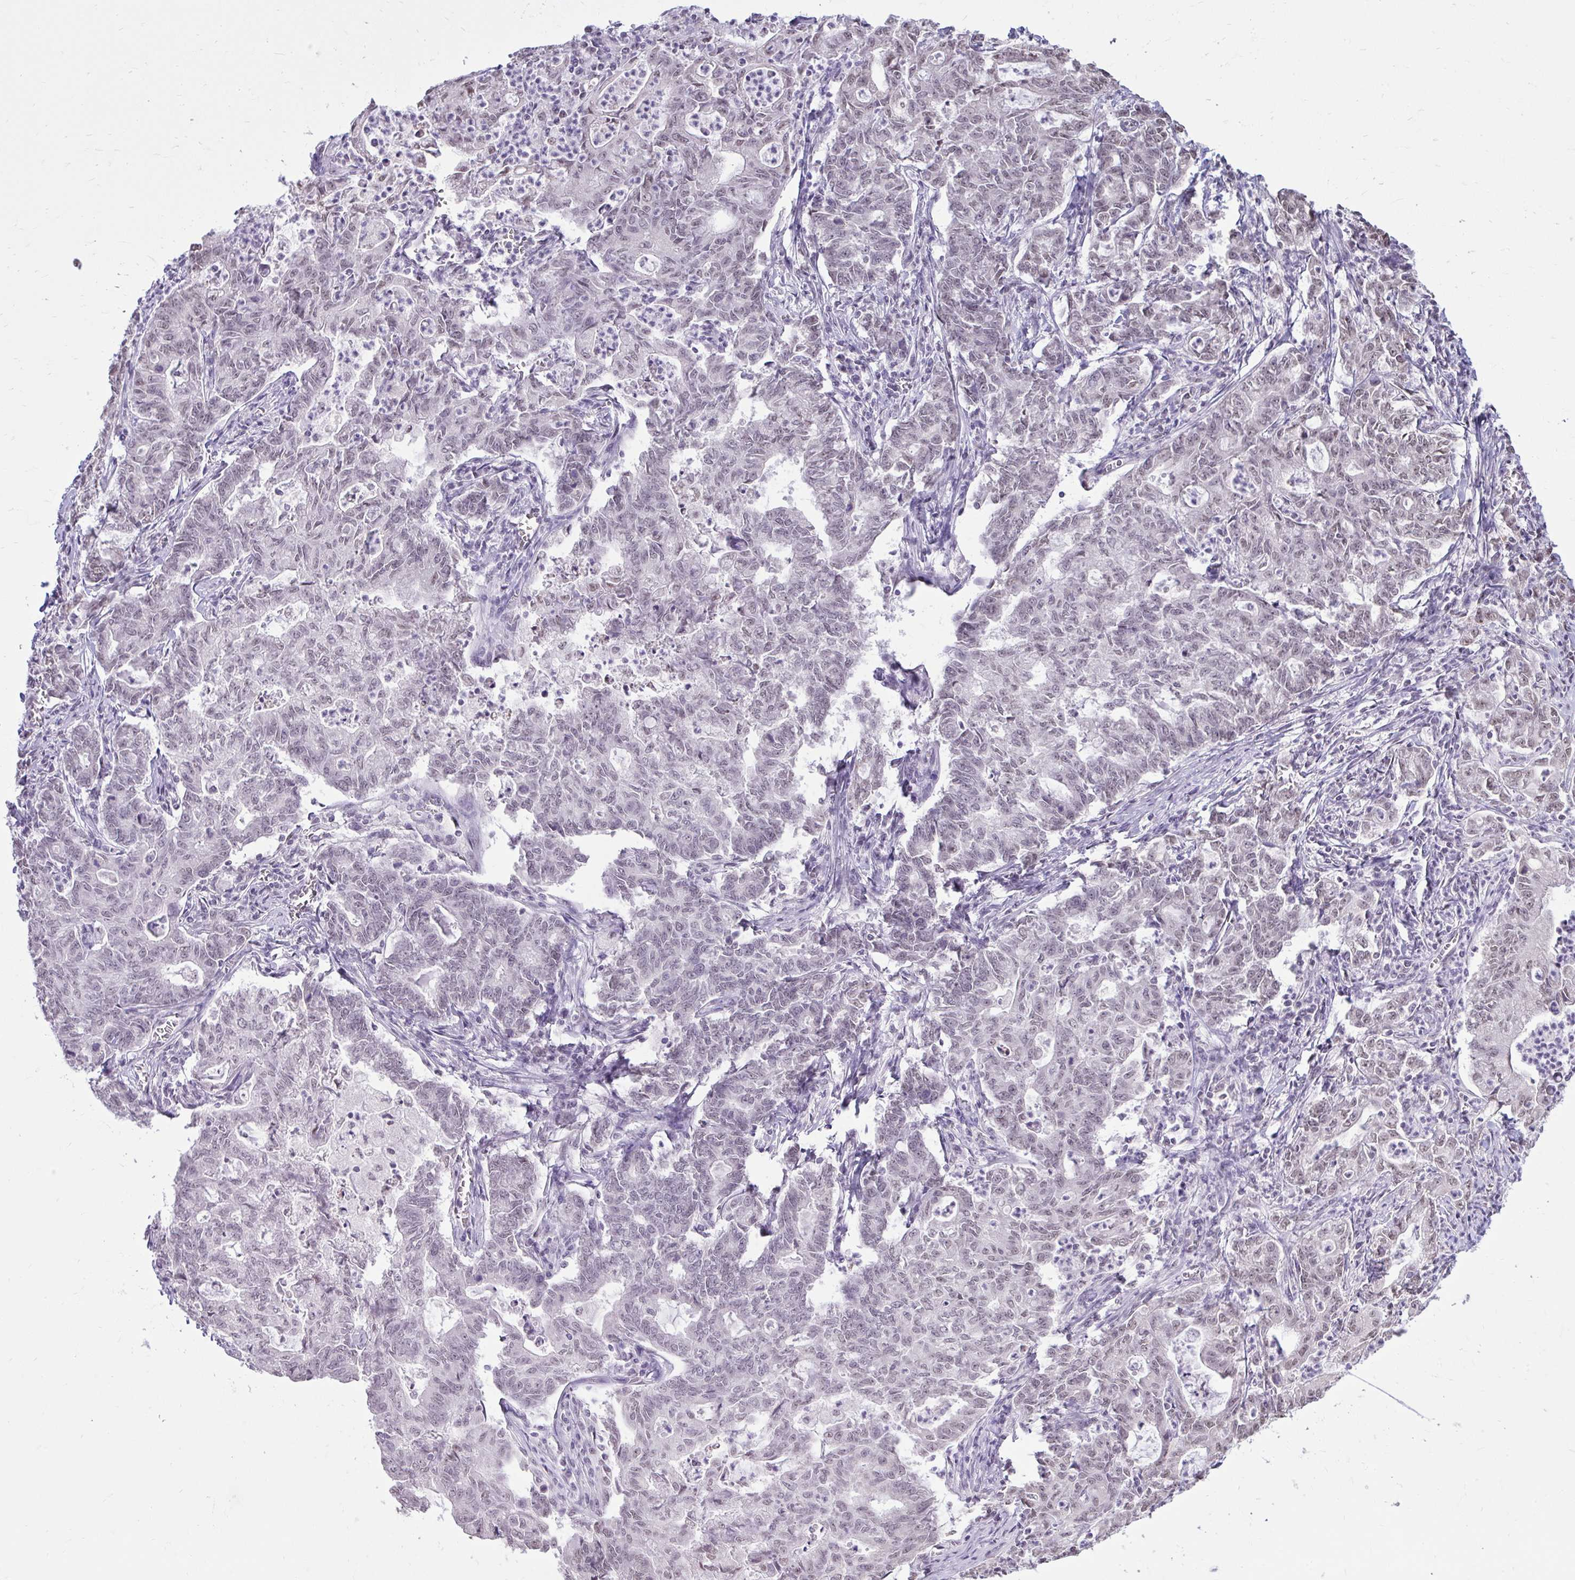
{"staining": {"intensity": "negative", "quantity": "none", "location": "none"}, "tissue": "stomach cancer", "cell_type": "Tumor cells", "image_type": "cancer", "snomed": [{"axis": "morphology", "description": "Adenocarcinoma, NOS"}, {"axis": "topography", "description": "Stomach, upper"}], "caption": "The image demonstrates no significant staining in tumor cells of stomach cancer (adenocarcinoma).", "gene": "NPPA", "patient": {"sex": "female", "age": 79}}